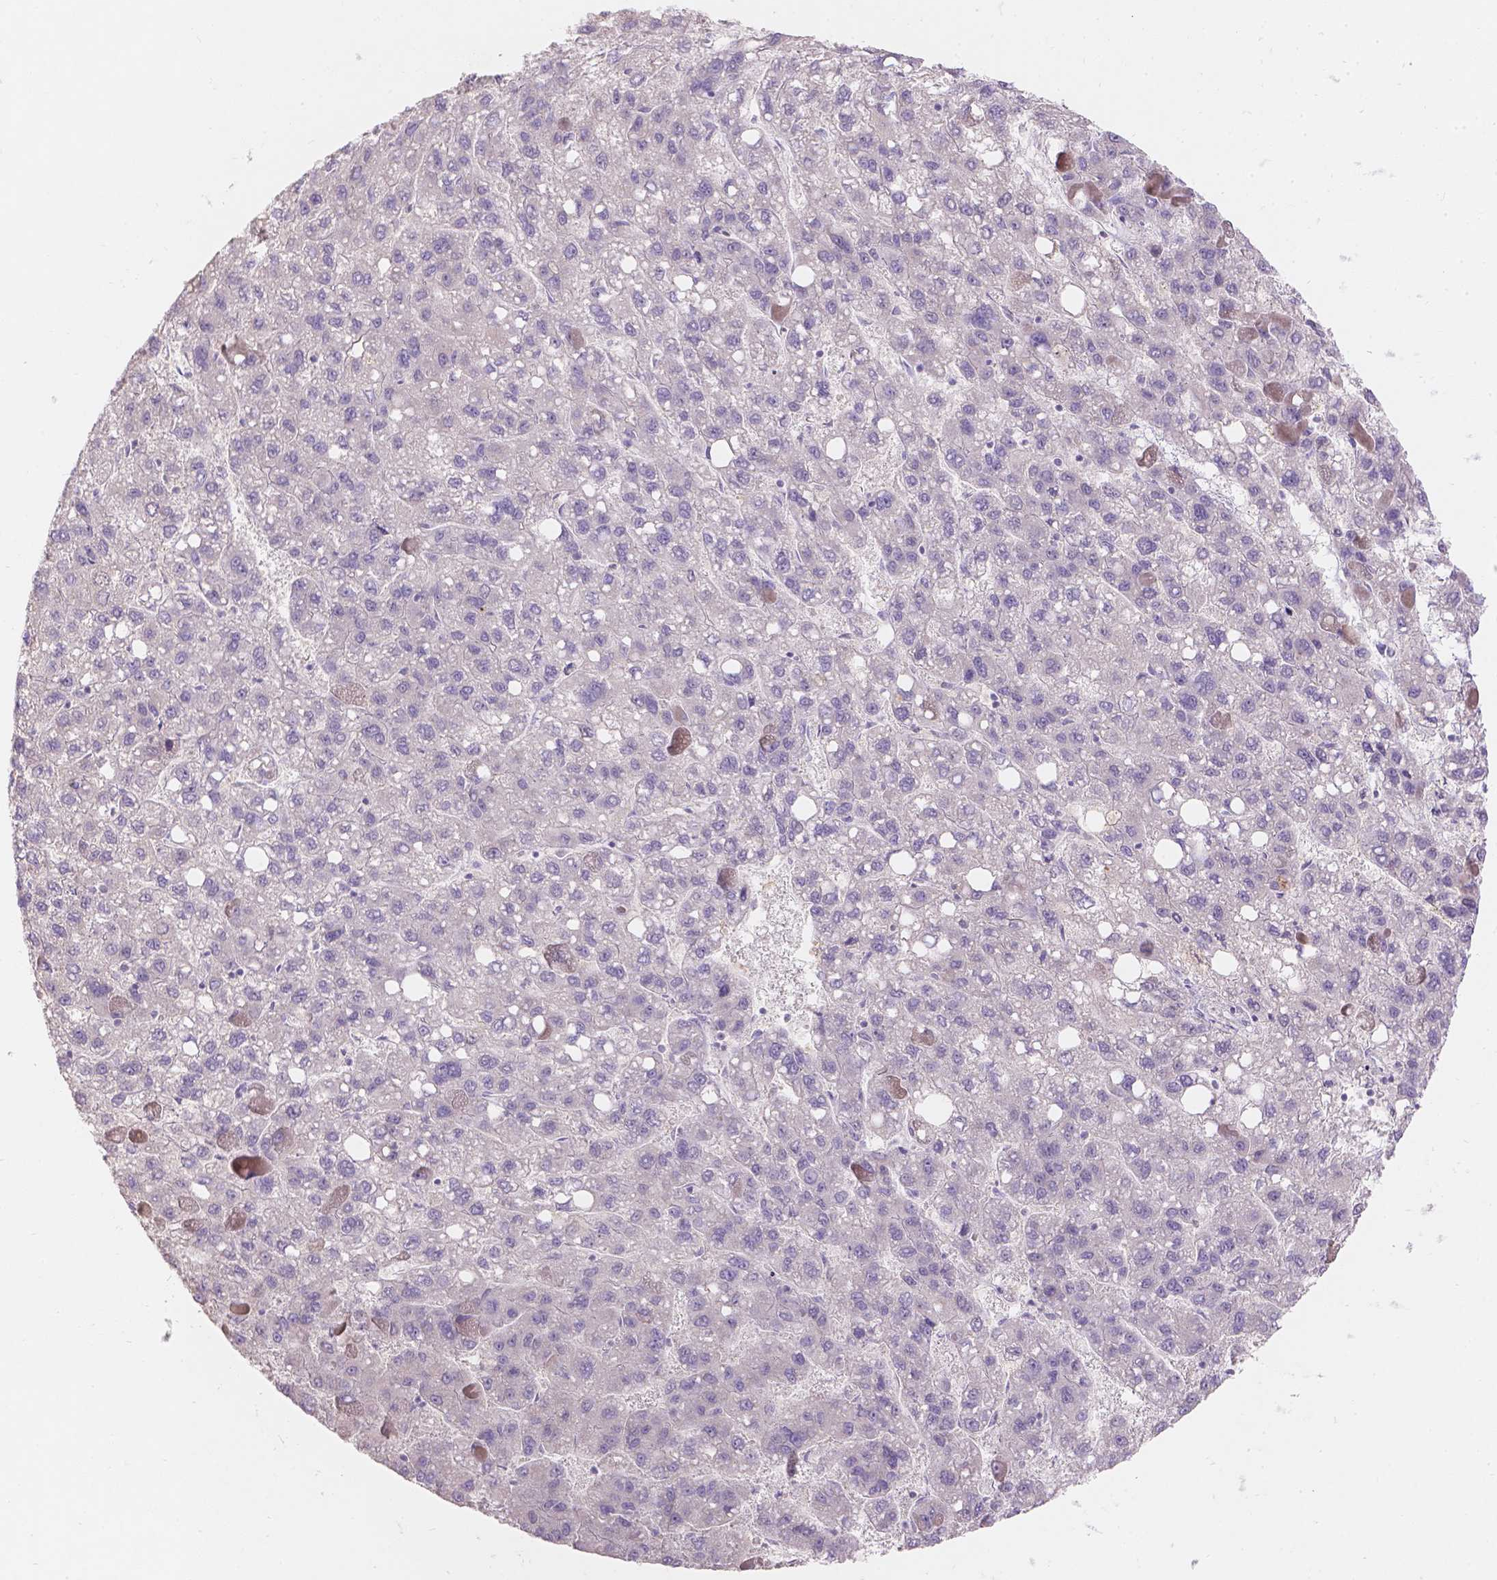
{"staining": {"intensity": "negative", "quantity": "none", "location": "none"}, "tissue": "liver cancer", "cell_type": "Tumor cells", "image_type": "cancer", "snomed": [{"axis": "morphology", "description": "Carcinoma, Hepatocellular, NOS"}, {"axis": "topography", "description": "Liver"}], "caption": "A histopathology image of human hepatocellular carcinoma (liver) is negative for staining in tumor cells.", "gene": "DCAF4L1", "patient": {"sex": "female", "age": 82}}